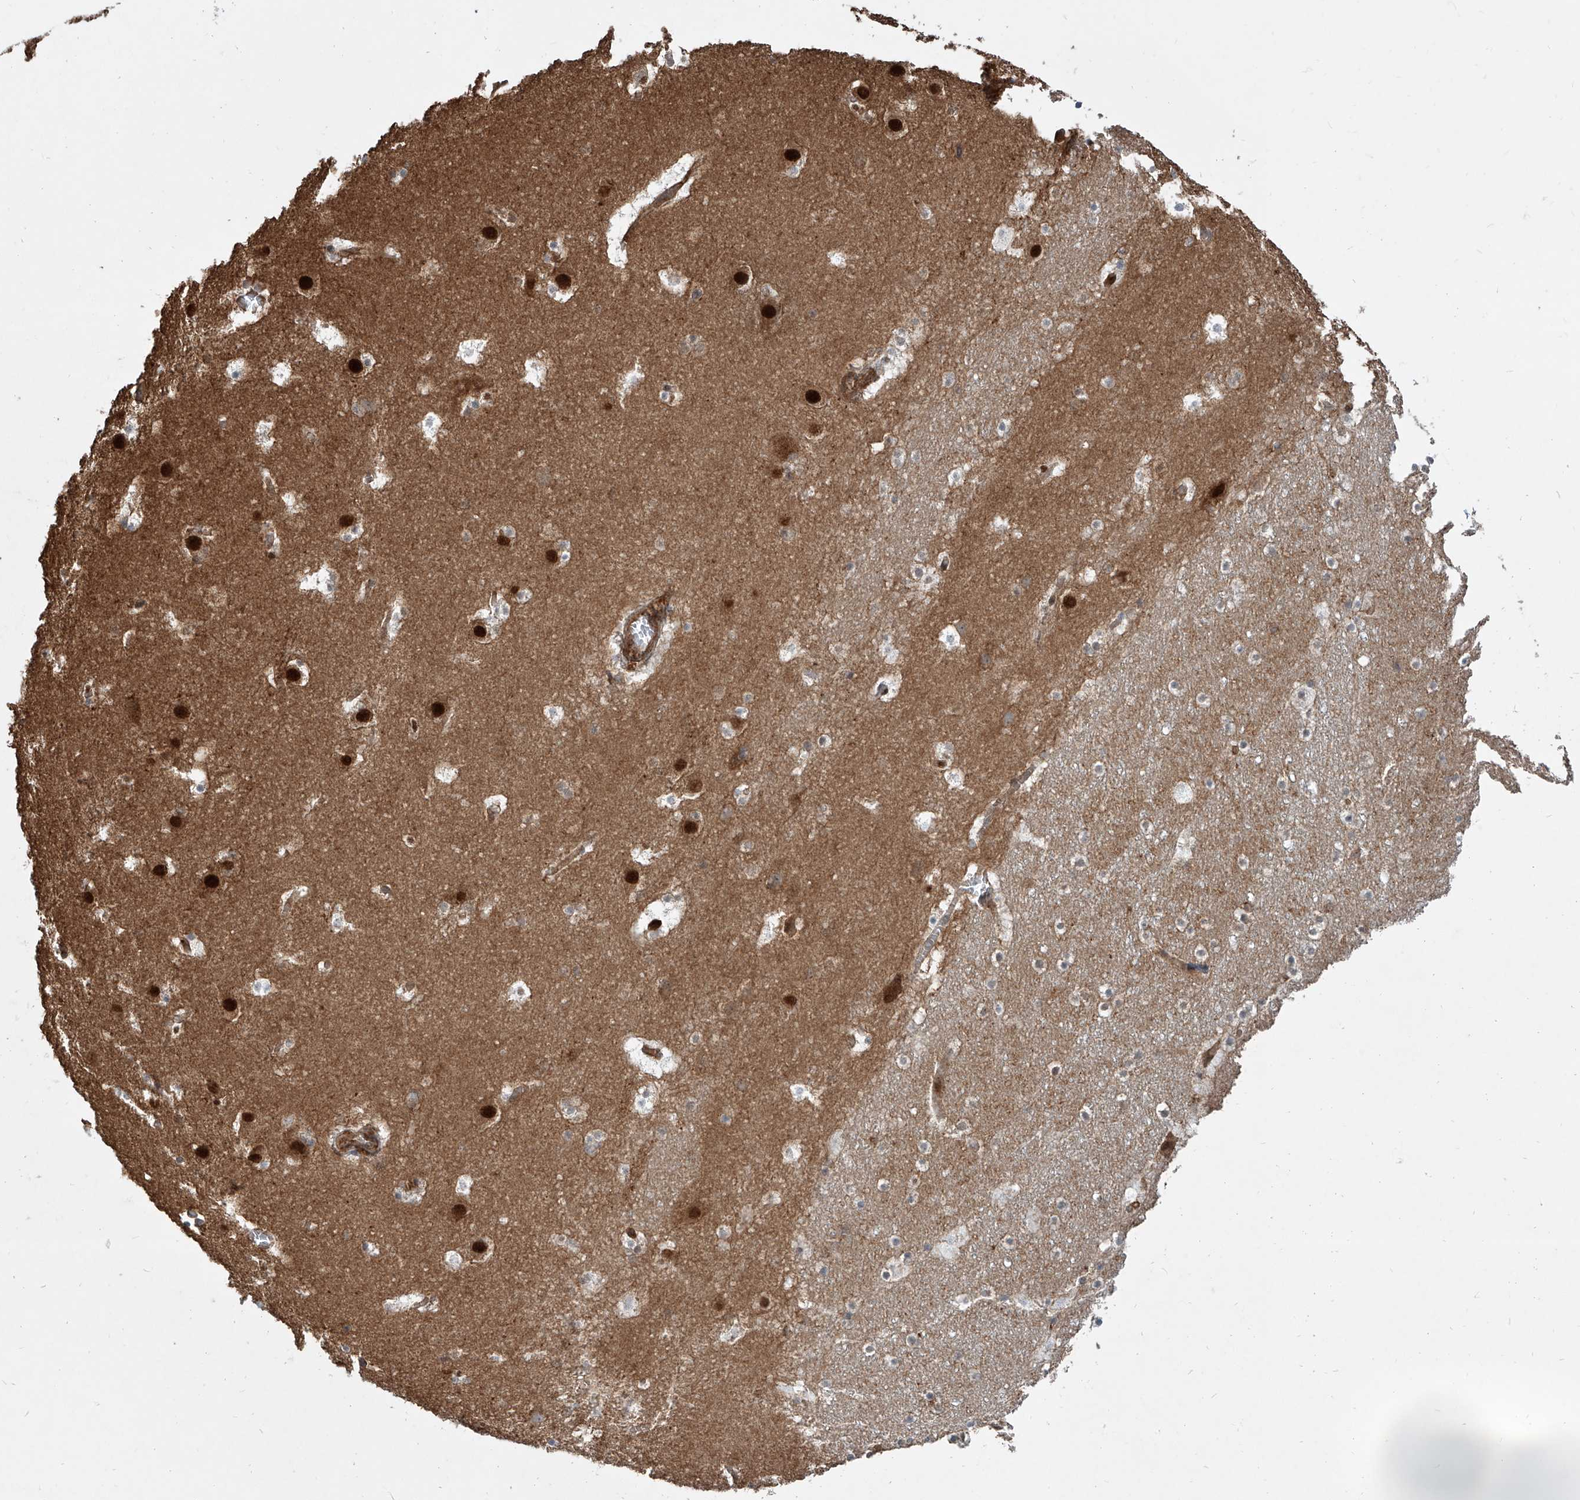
{"staining": {"intensity": "moderate", "quantity": "<25%", "location": "cytoplasmic/membranous,nuclear"}, "tissue": "caudate", "cell_type": "Glial cells", "image_type": "normal", "snomed": [{"axis": "morphology", "description": "Normal tissue, NOS"}, {"axis": "topography", "description": "Lateral ventricle wall"}], "caption": "Unremarkable caudate shows moderate cytoplasmic/membranous,nuclear staining in about <25% of glial cells The staining was performed using DAB (3,3'-diaminobenzidine), with brown indicating positive protein expression. Nuclei are stained blue with hematoxylin..", "gene": "MAGED2", "patient": {"sex": "male", "age": 45}}